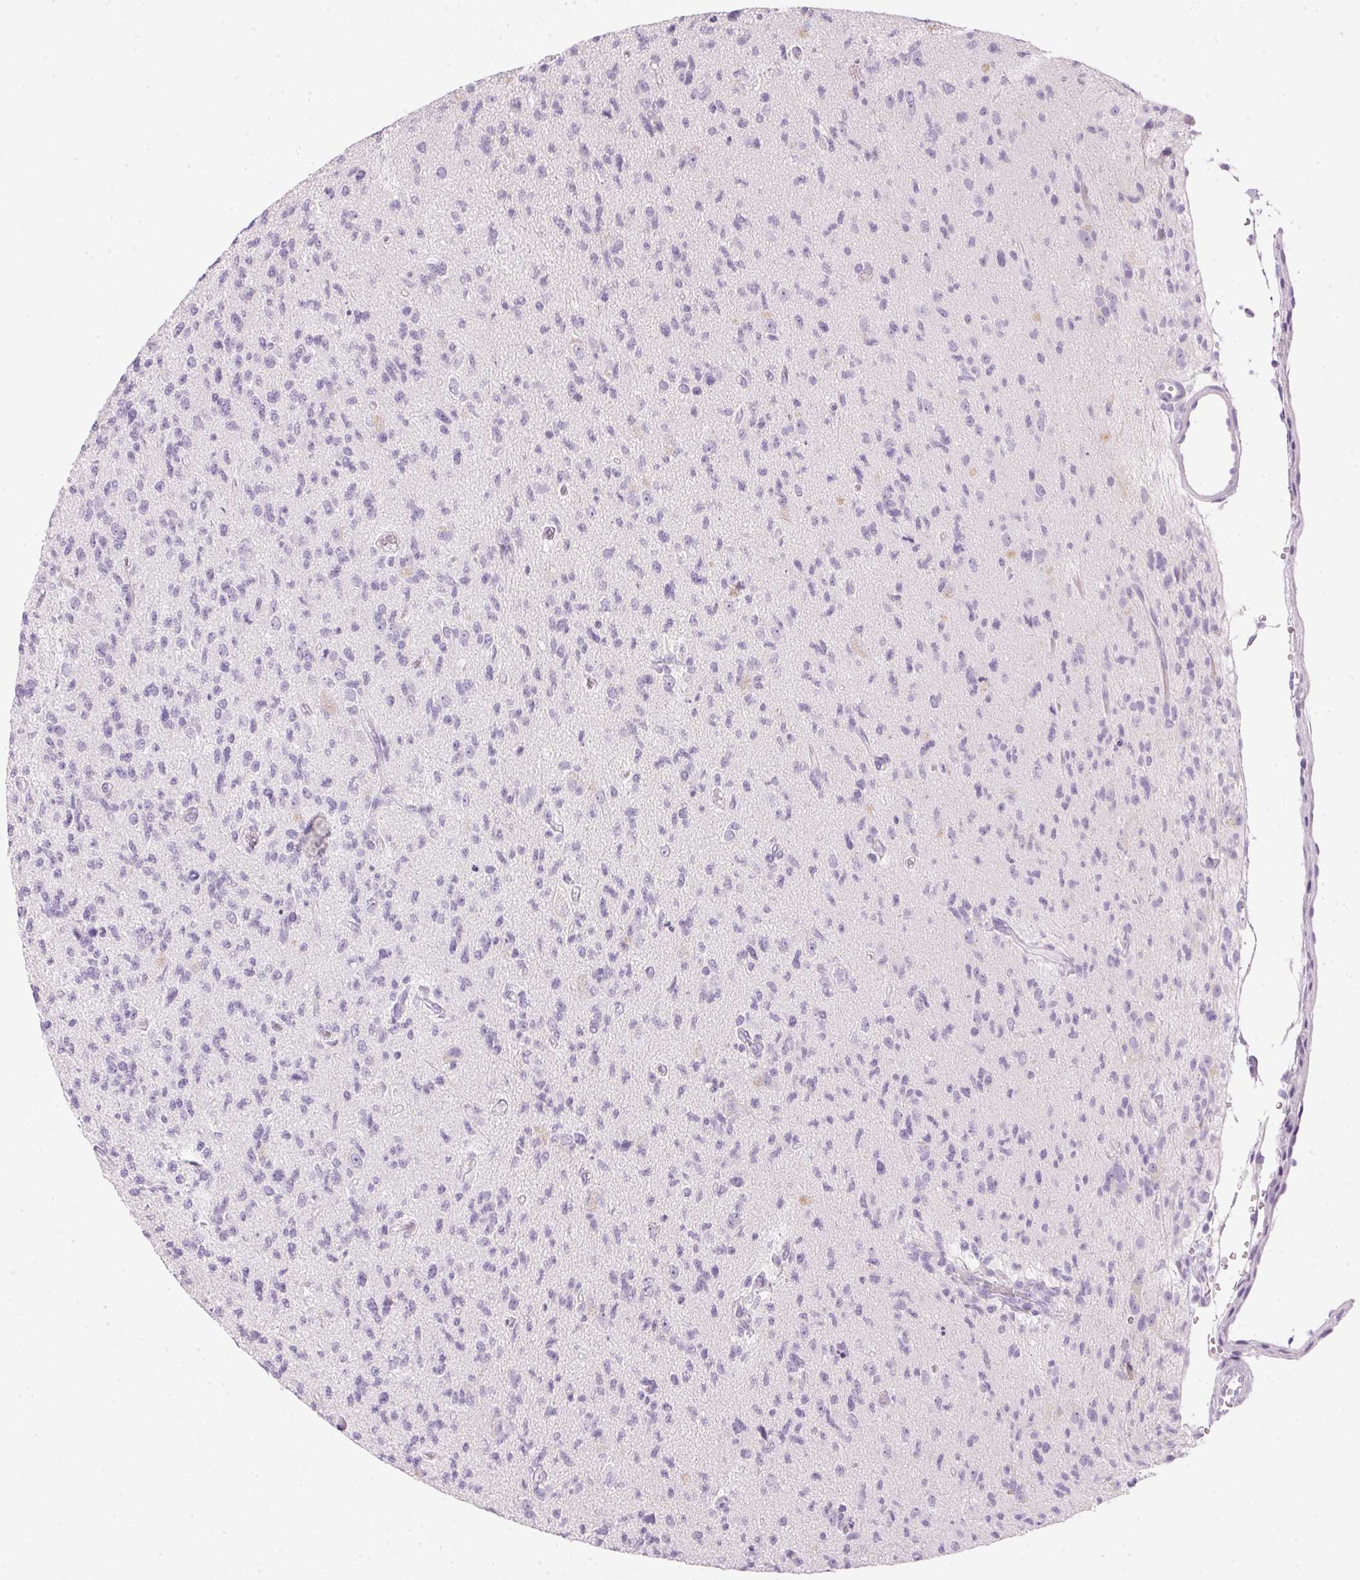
{"staining": {"intensity": "negative", "quantity": "none", "location": "none"}, "tissue": "glioma", "cell_type": "Tumor cells", "image_type": "cancer", "snomed": [{"axis": "morphology", "description": "Glioma, malignant, High grade"}, {"axis": "topography", "description": "Brain"}], "caption": "Immunohistochemistry histopathology image of human malignant high-grade glioma stained for a protein (brown), which shows no positivity in tumor cells.", "gene": "IGFBP1", "patient": {"sex": "male", "age": 56}}